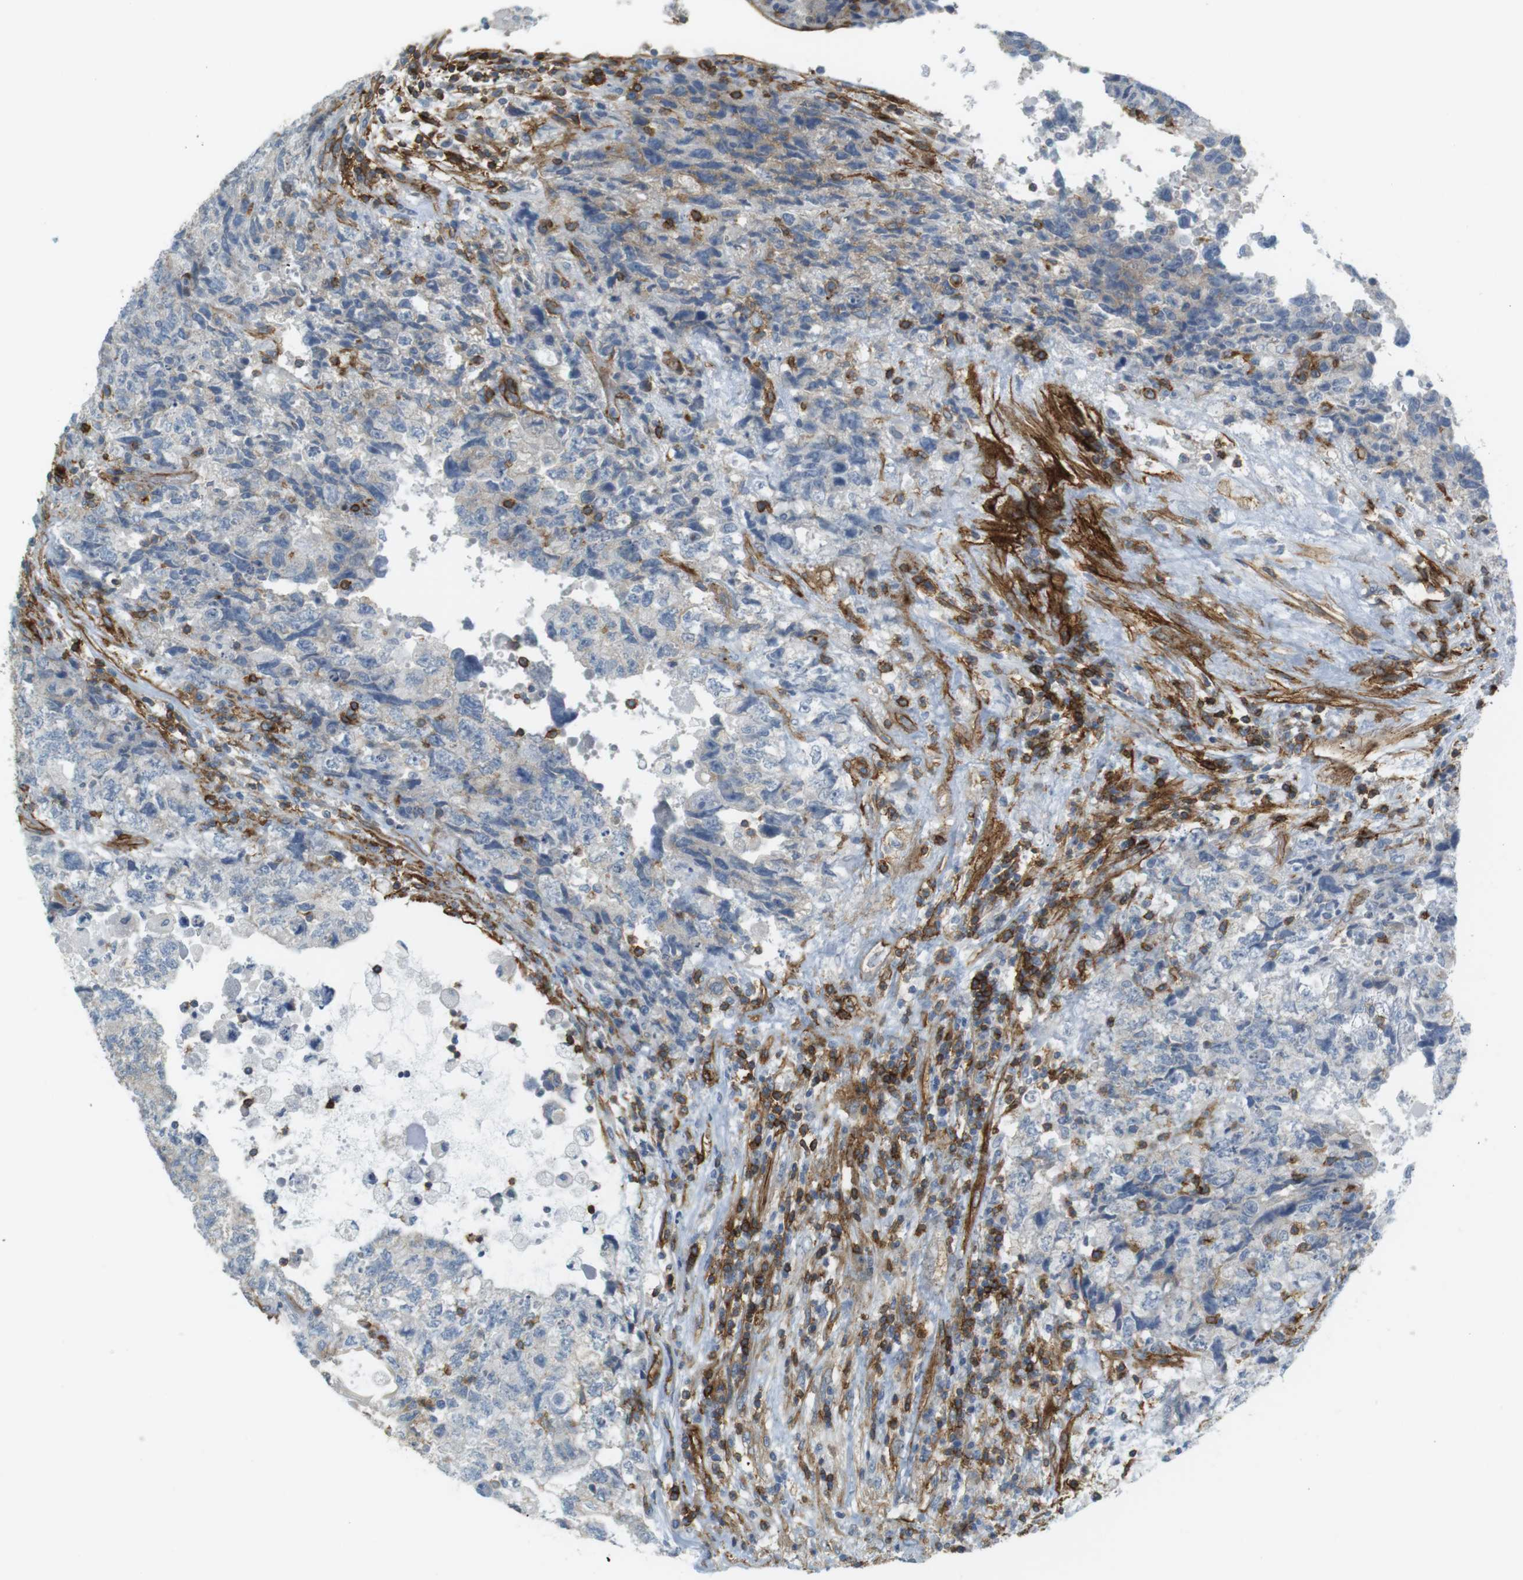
{"staining": {"intensity": "negative", "quantity": "none", "location": "none"}, "tissue": "testis cancer", "cell_type": "Tumor cells", "image_type": "cancer", "snomed": [{"axis": "morphology", "description": "Carcinoma, Embryonal, NOS"}, {"axis": "topography", "description": "Testis"}], "caption": "Testis cancer stained for a protein using IHC shows no positivity tumor cells.", "gene": "F2R", "patient": {"sex": "male", "age": 36}}